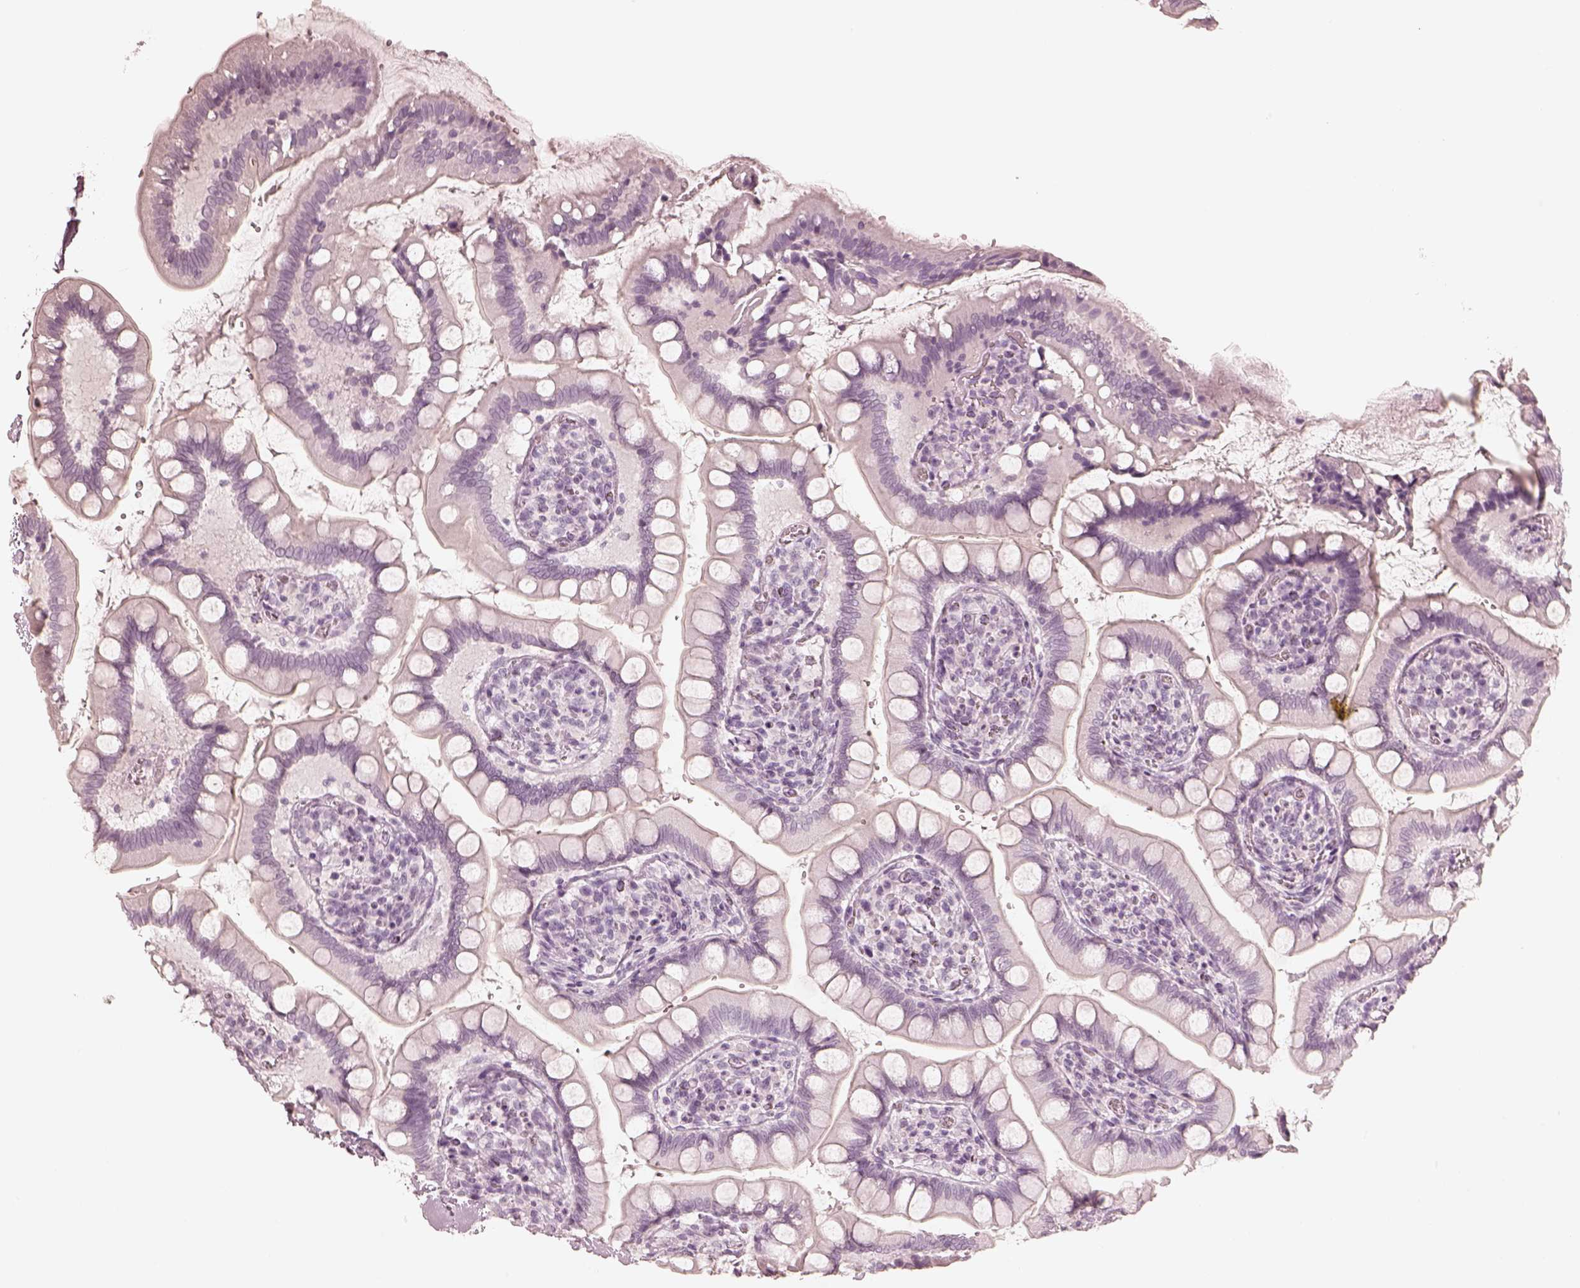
{"staining": {"intensity": "negative", "quantity": "none", "location": "none"}, "tissue": "small intestine", "cell_type": "Glandular cells", "image_type": "normal", "snomed": [{"axis": "morphology", "description": "Normal tissue, NOS"}, {"axis": "topography", "description": "Small intestine"}], "caption": "High power microscopy photomicrograph of an immunohistochemistry (IHC) micrograph of normal small intestine, revealing no significant staining in glandular cells.", "gene": "CALR3", "patient": {"sex": "female", "age": 56}}